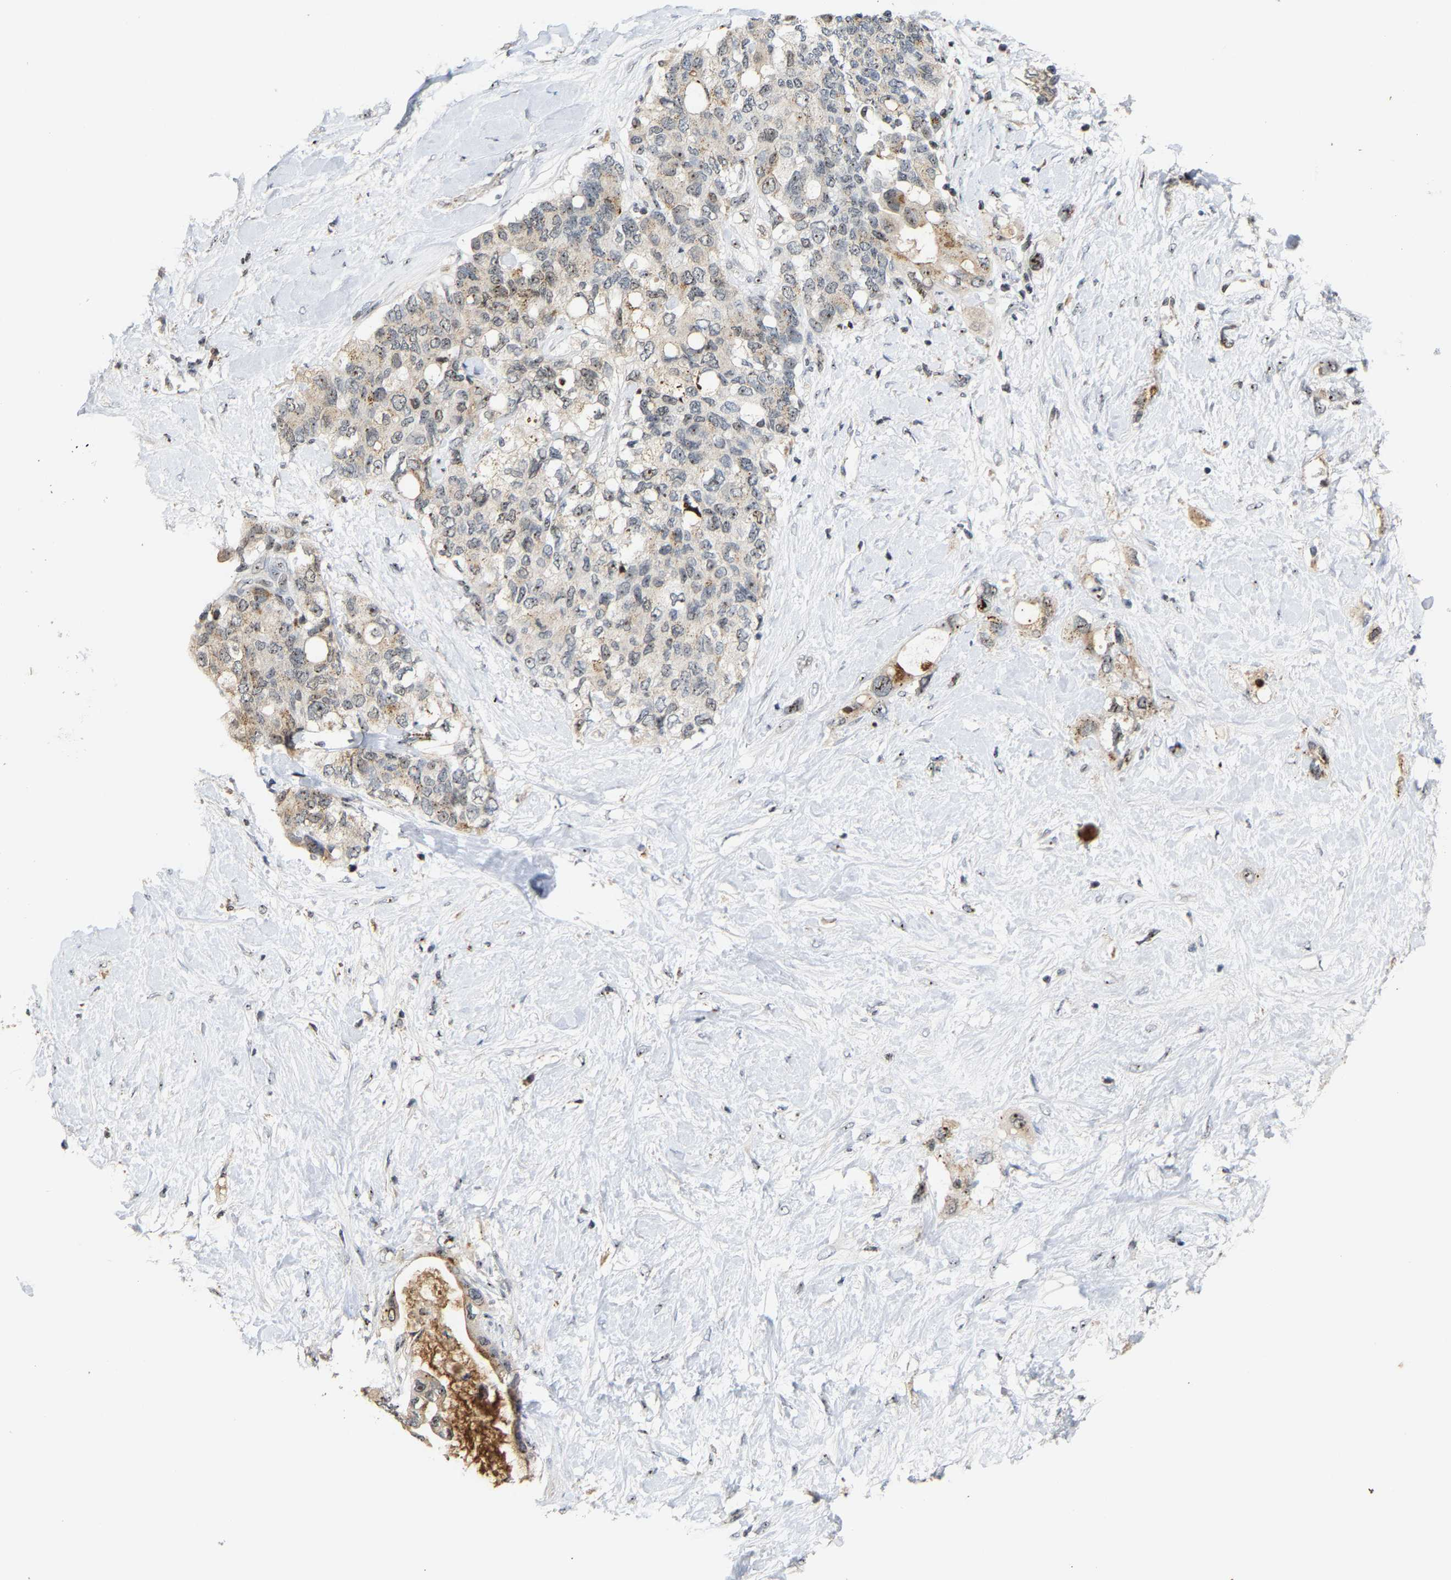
{"staining": {"intensity": "weak", "quantity": "25%-75%", "location": "cytoplasmic/membranous,nuclear"}, "tissue": "pancreatic cancer", "cell_type": "Tumor cells", "image_type": "cancer", "snomed": [{"axis": "morphology", "description": "Adenocarcinoma, NOS"}, {"axis": "topography", "description": "Pancreas"}], "caption": "This is an image of immunohistochemistry (IHC) staining of pancreatic adenocarcinoma, which shows weak expression in the cytoplasmic/membranous and nuclear of tumor cells.", "gene": "NOP58", "patient": {"sex": "female", "age": 56}}